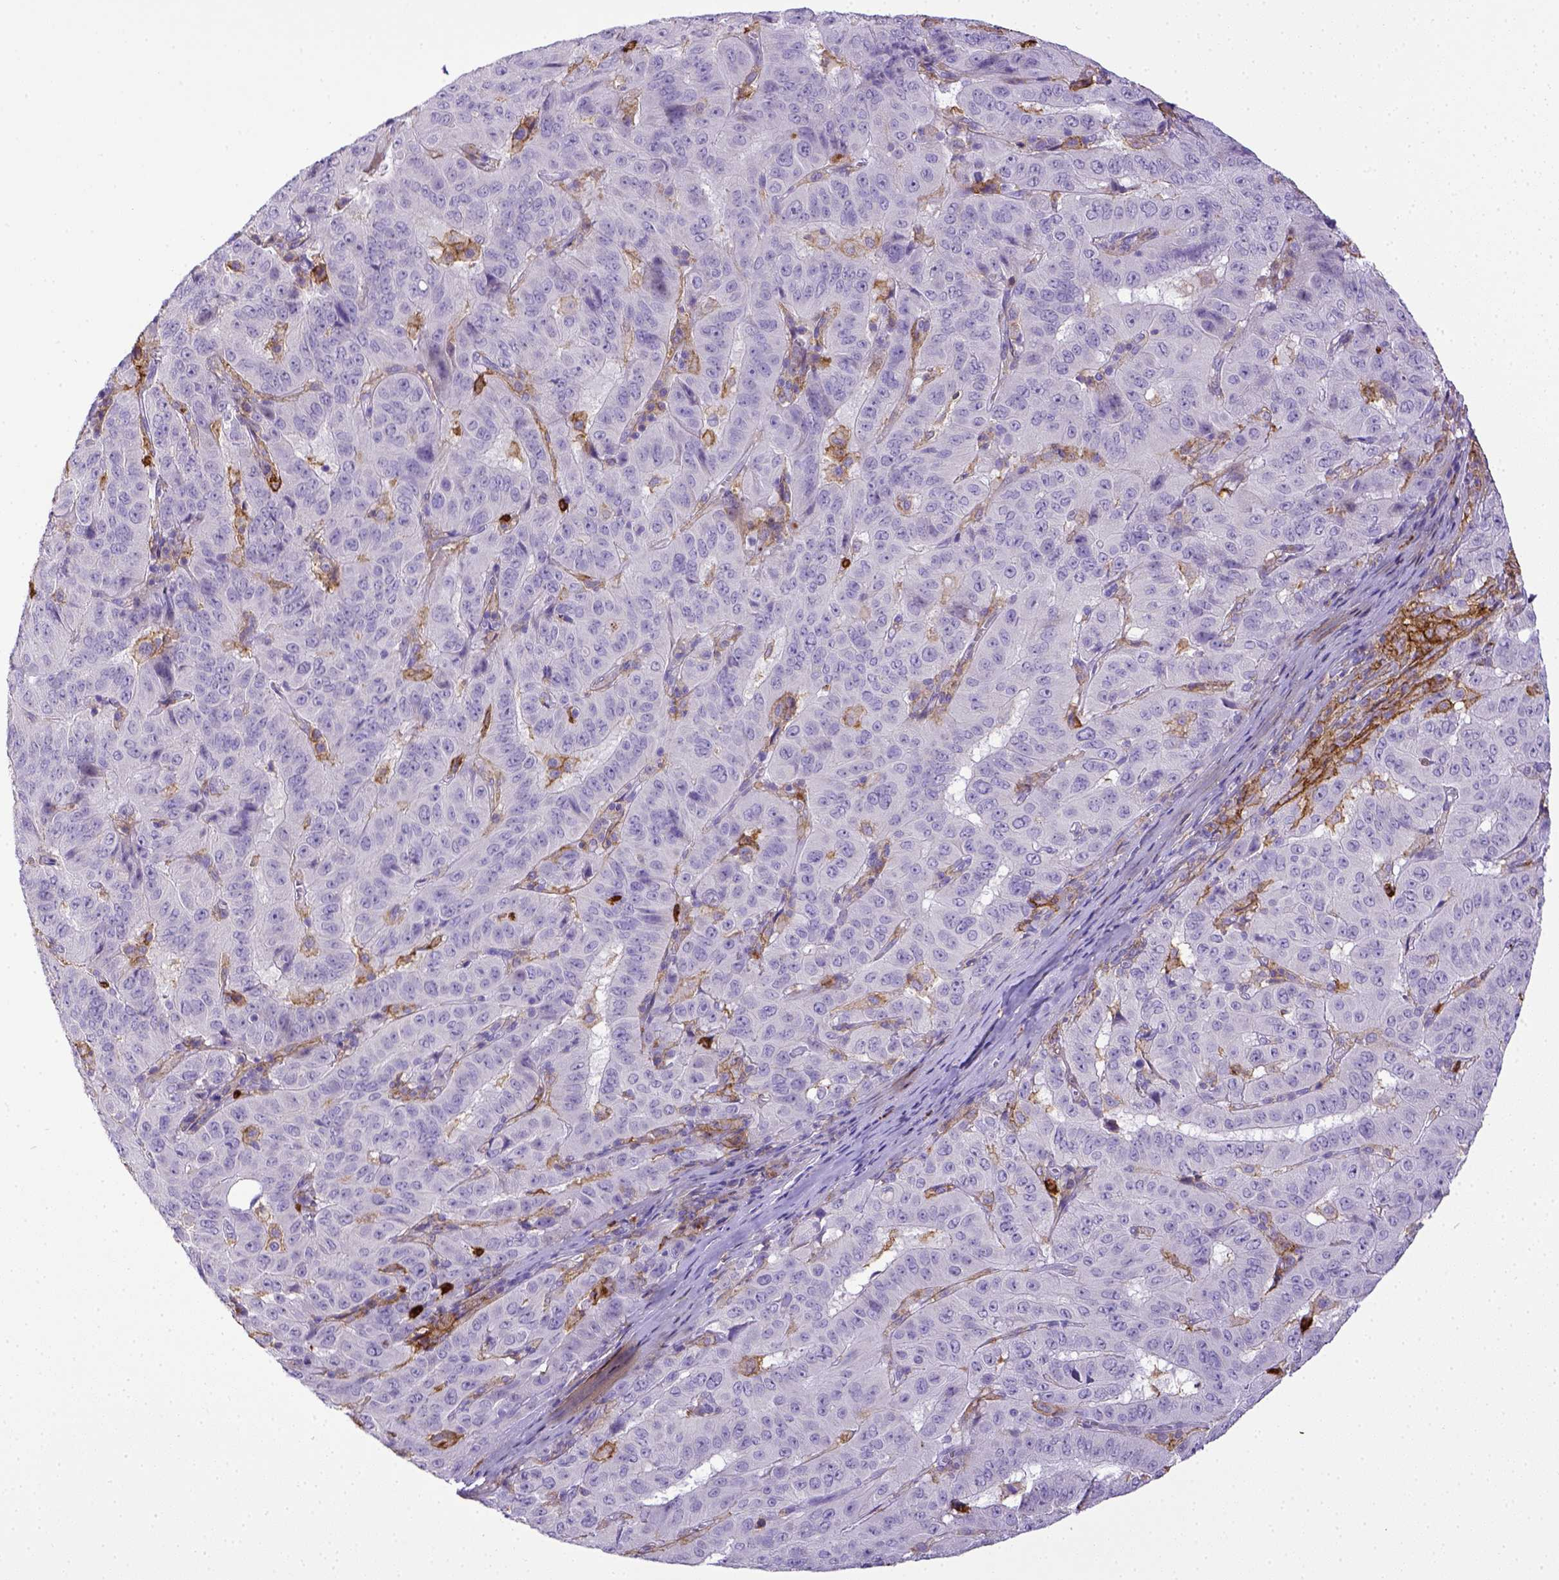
{"staining": {"intensity": "negative", "quantity": "none", "location": "none"}, "tissue": "pancreatic cancer", "cell_type": "Tumor cells", "image_type": "cancer", "snomed": [{"axis": "morphology", "description": "Adenocarcinoma, NOS"}, {"axis": "topography", "description": "Pancreas"}], "caption": "Protein analysis of pancreatic adenocarcinoma exhibits no significant expression in tumor cells. (DAB (3,3'-diaminobenzidine) immunohistochemistry, high magnification).", "gene": "ITGAM", "patient": {"sex": "male", "age": 63}}